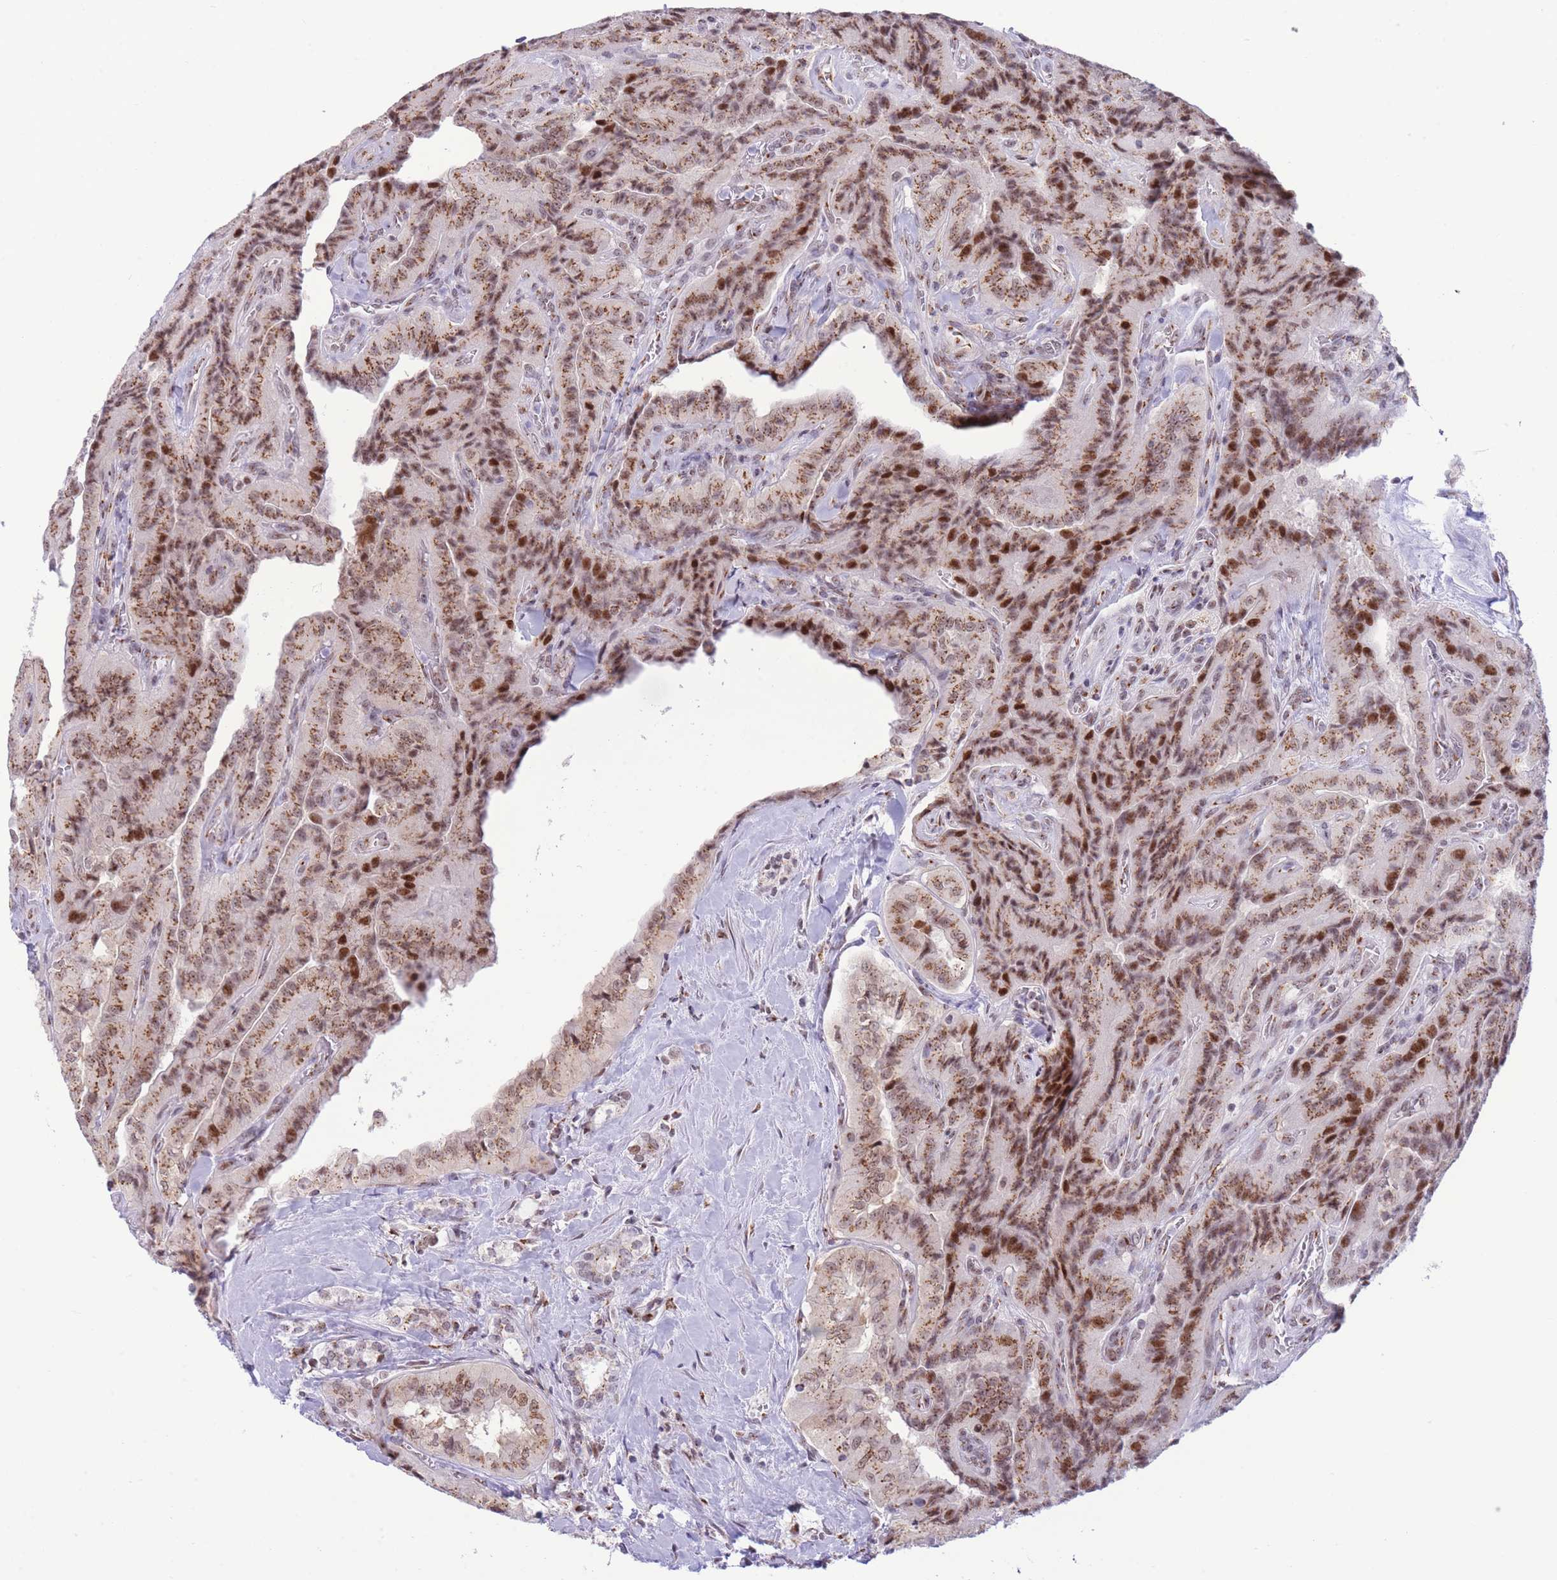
{"staining": {"intensity": "strong", "quantity": ">75%", "location": "cytoplasmic/membranous,nuclear"}, "tissue": "thyroid cancer", "cell_type": "Tumor cells", "image_type": "cancer", "snomed": [{"axis": "morphology", "description": "Normal tissue, NOS"}, {"axis": "morphology", "description": "Papillary adenocarcinoma, NOS"}, {"axis": "topography", "description": "Thyroid gland"}], "caption": "This image reveals immunohistochemistry (IHC) staining of human thyroid cancer, with high strong cytoplasmic/membranous and nuclear staining in about >75% of tumor cells.", "gene": "INO80C", "patient": {"sex": "female", "age": 59}}